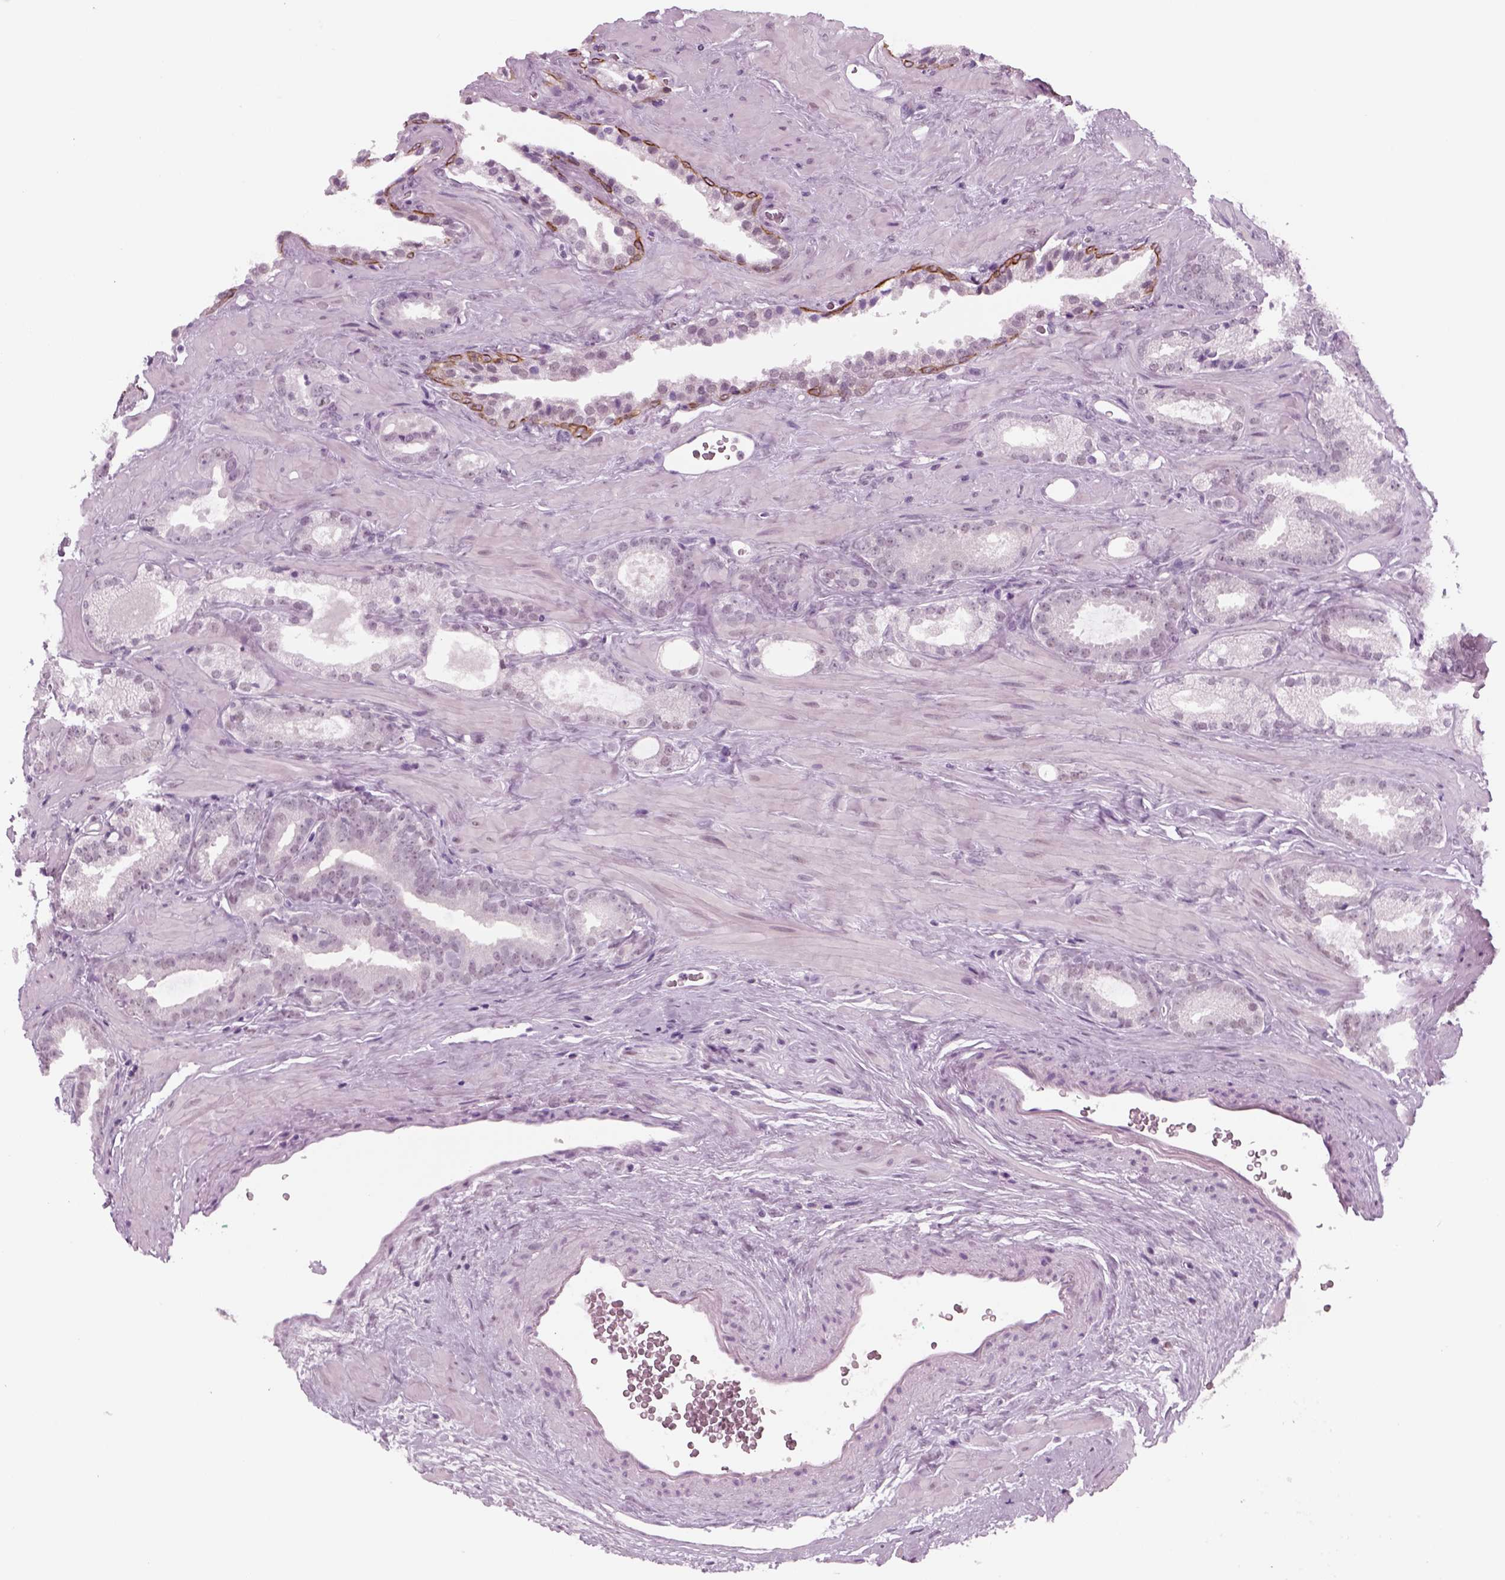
{"staining": {"intensity": "negative", "quantity": "none", "location": "none"}, "tissue": "prostate cancer", "cell_type": "Tumor cells", "image_type": "cancer", "snomed": [{"axis": "morphology", "description": "Adenocarcinoma, Low grade"}, {"axis": "topography", "description": "Prostate"}], "caption": "Immunohistochemistry histopathology image of prostate cancer (adenocarcinoma (low-grade)) stained for a protein (brown), which shows no positivity in tumor cells.", "gene": "KRT75", "patient": {"sex": "male", "age": 62}}